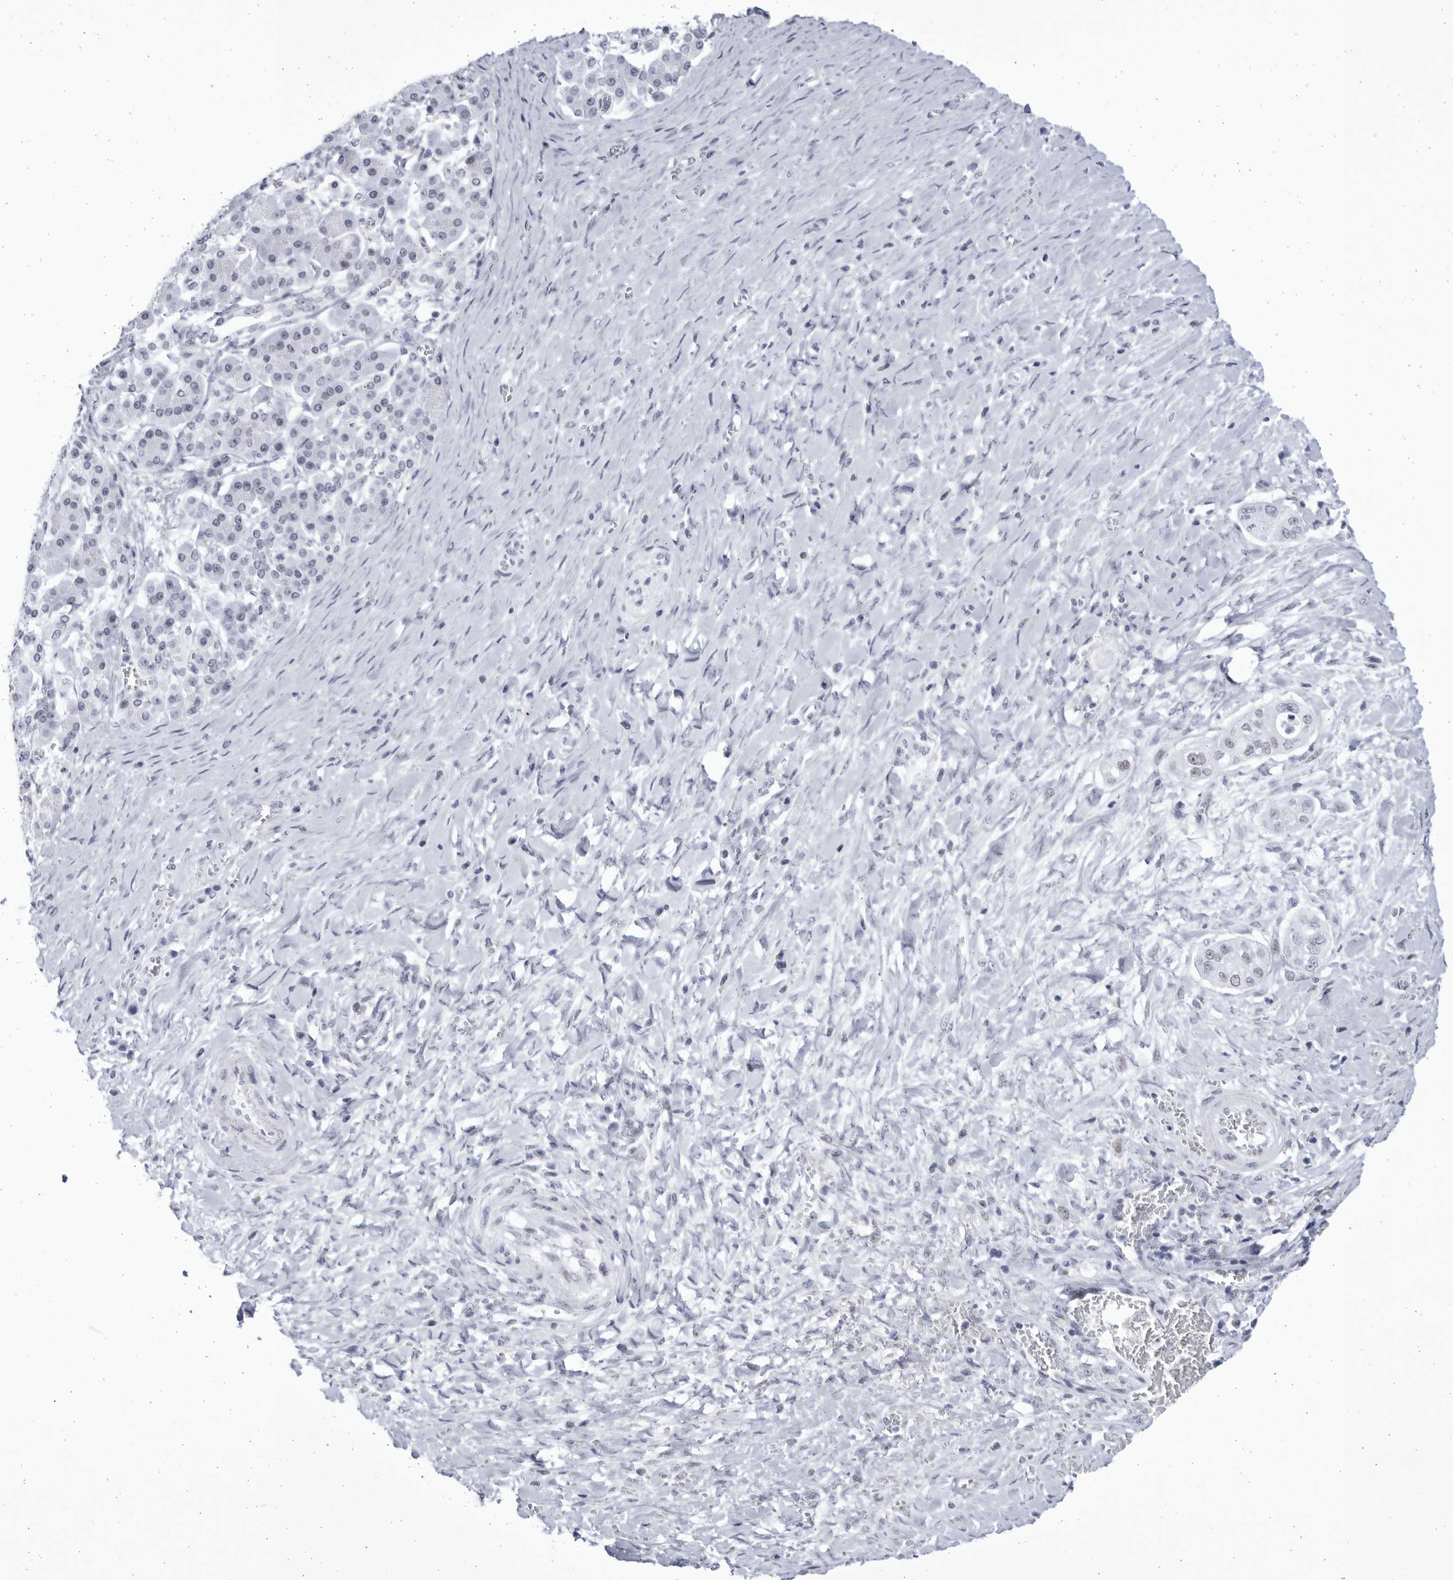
{"staining": {"intensity": "negative", "quantity": "none", "location": "none"}, "tissue": "pancreatic cancer", "cell_type": "Tumor cells", "image_type": "cancer", "snomed": [{"axis": "morphology", "description": "Adenocarcinoma, NOS"}, {"axis": "topography", "description": "Pancreas"}], "caption": "There is no significant expression in tumor cells of adenocarcinoma (pancreatic).", "gene": "CCDC181", "patient": {"sex": "male", "age": 58}}